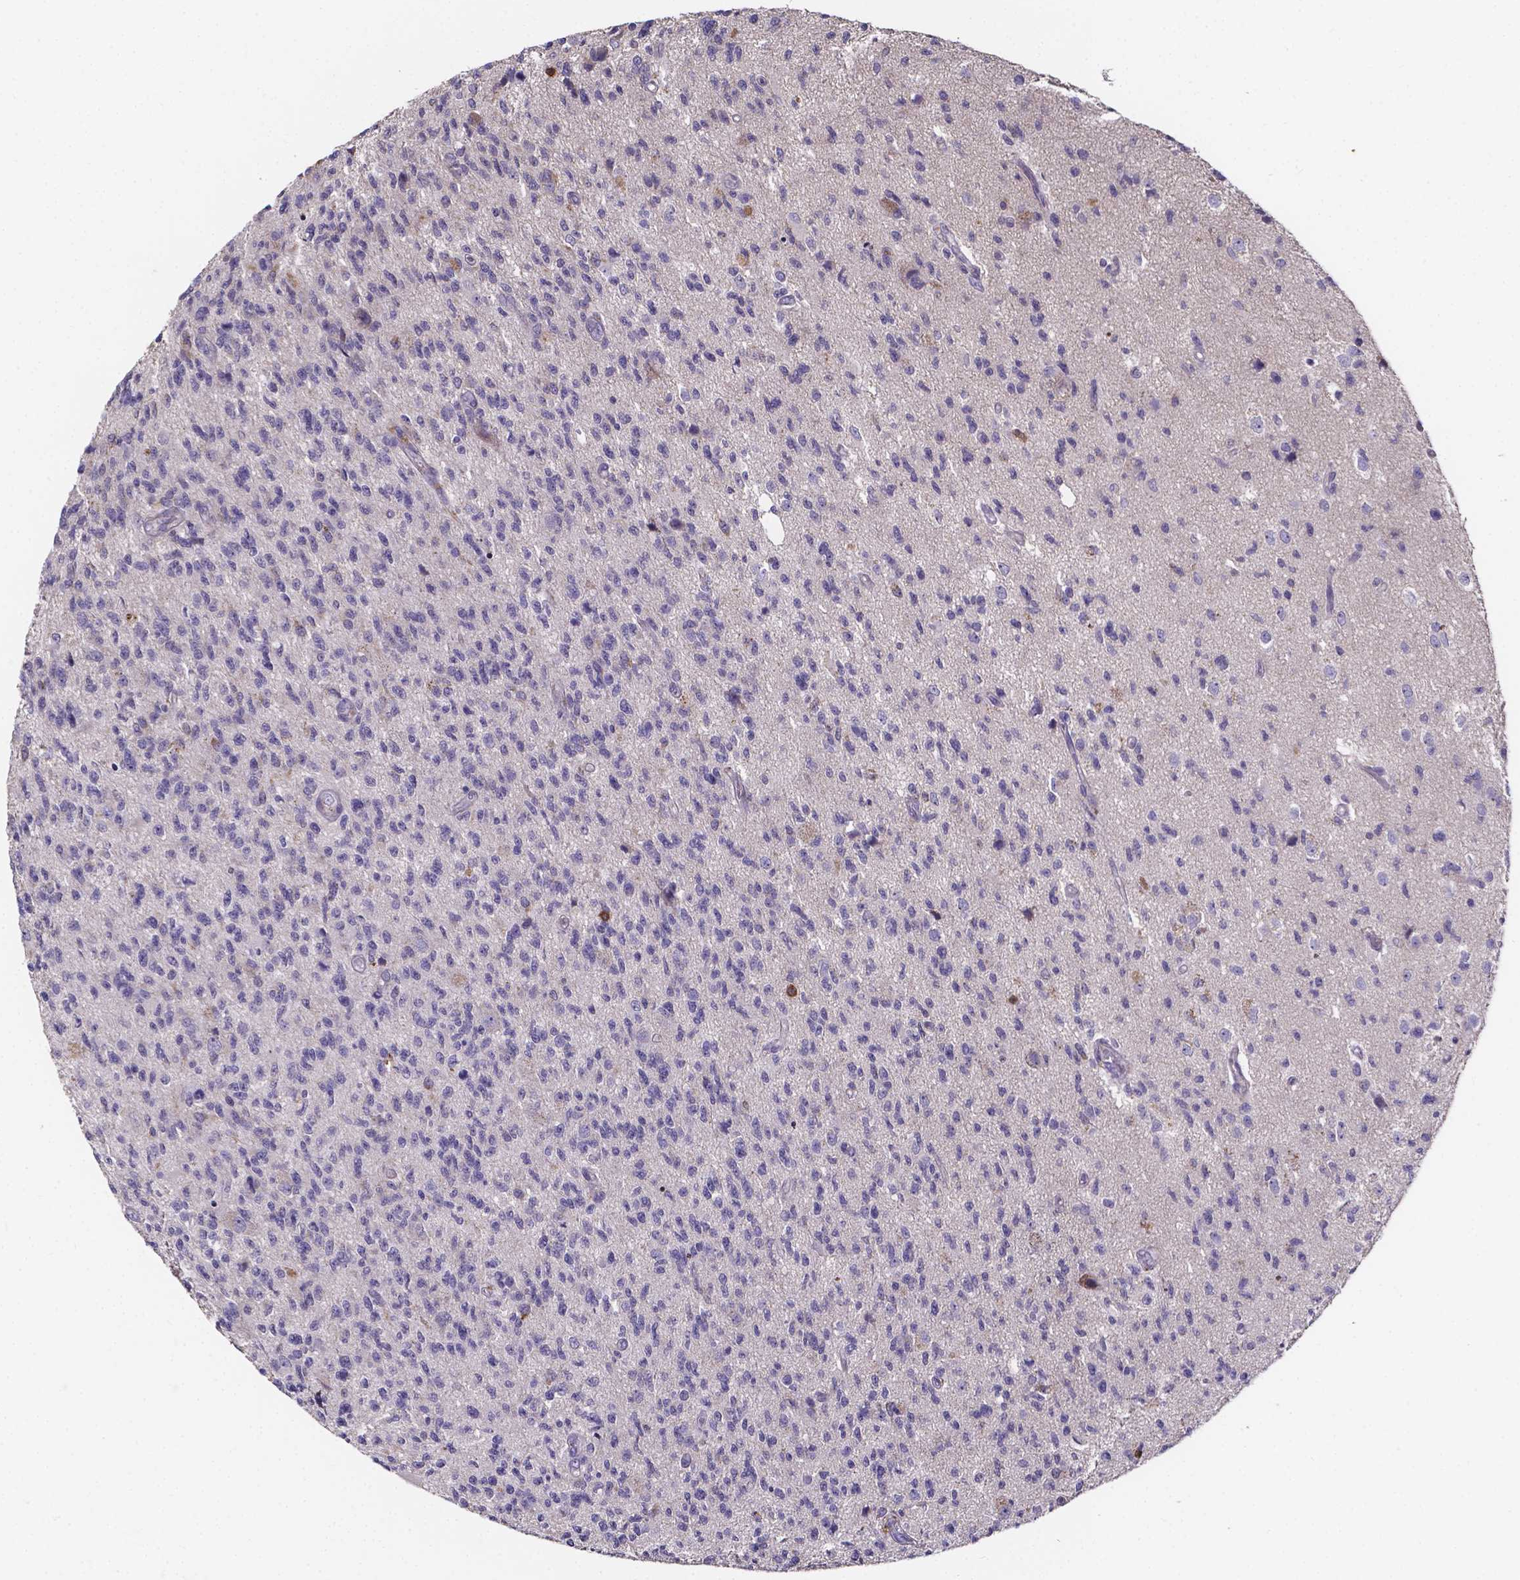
{"staining": {"intensity": "negative", "quantity": "none", "location": "none"}, "tissue": "glioma", "cell_type": "Tumor cells", "image_type": "cancer", "snomed": [{"axis": "morphology", "description": "Glioma, malignant, High grade"}, {"axis": "topography", "description": "Brain"}], "caption": "An image of high-grade glioma (malignant) stained for a protein displays no brown staining in tumor cells.", "gene": "THEMIS", "patient": {"sex": "male", "age": 56}}